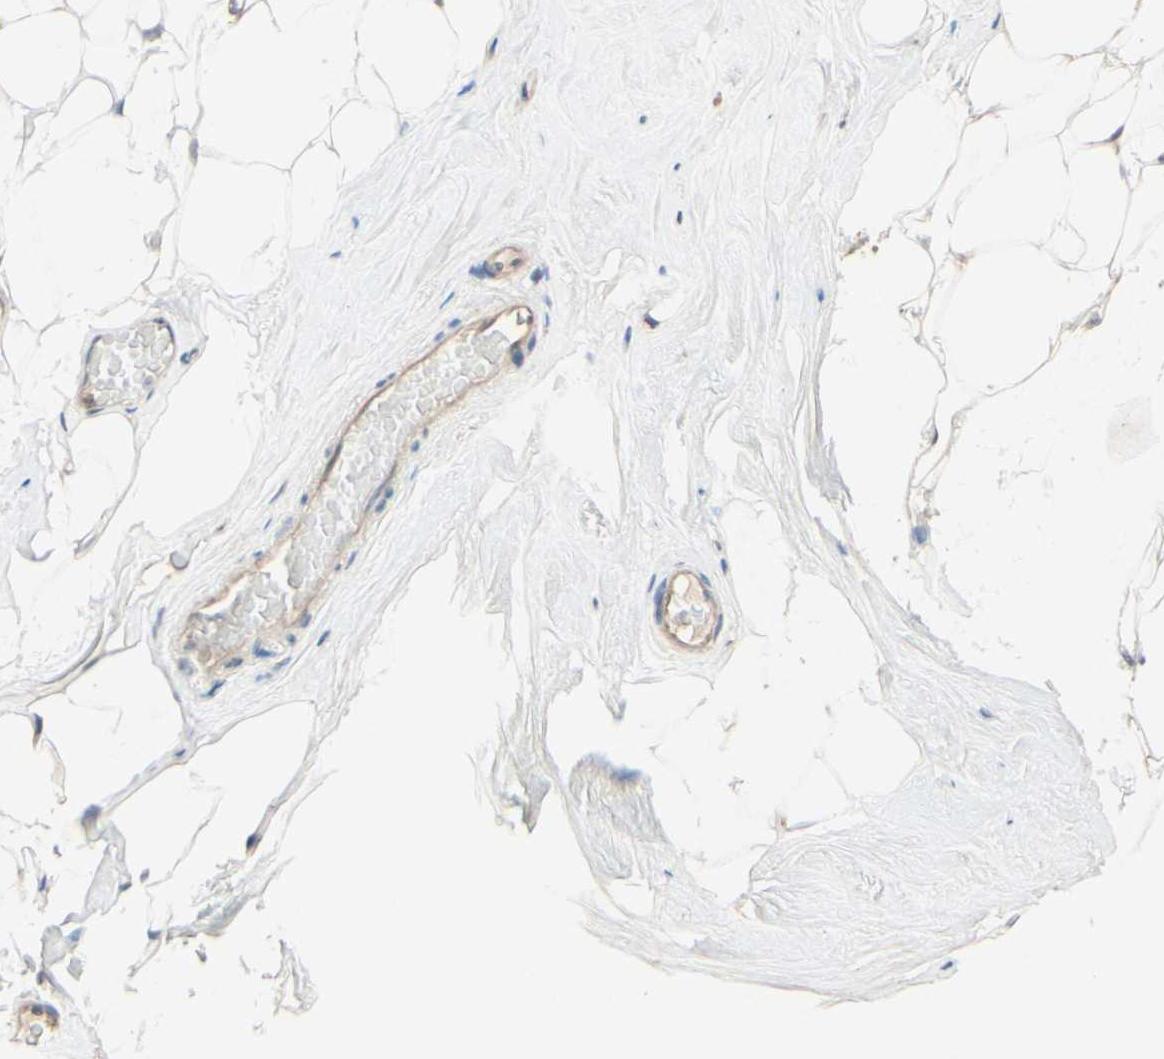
{"staining": {"intensity": "negative", "quantity": "none", "location": "none"}, "tissue": "breast", "cell_type": "Adipocytes", "image_type": "normal", "snomed": [{"axis": "morphology", "description": "Normal tissue, NOS"}, {"axis": "topography", "description": "Breast"}], "caption": "Adipocytes show no significant protein expression in normal breast.", "gene": "SMIM19", "patient": {"sex": "female", "age": 75}}